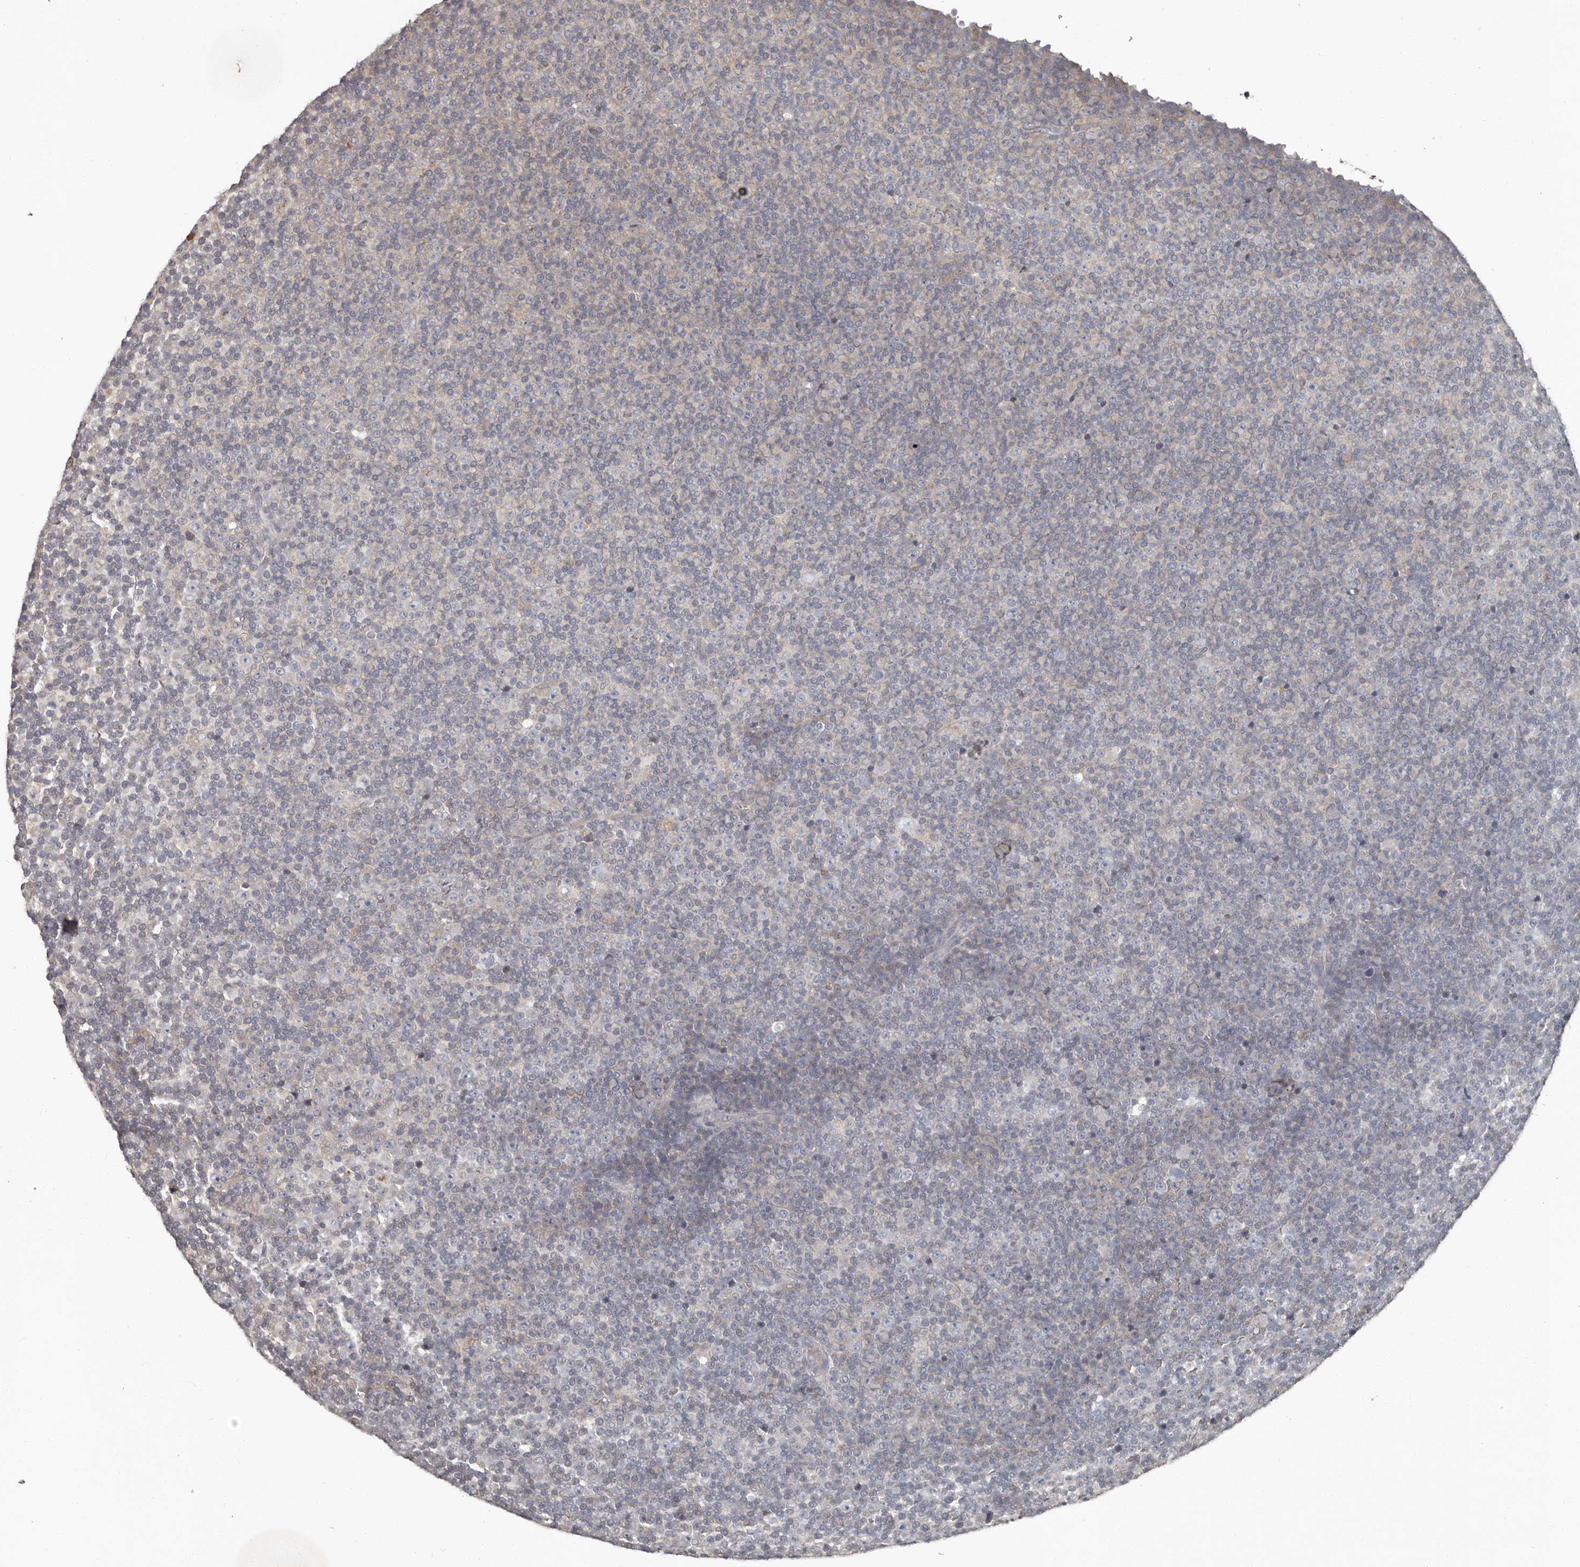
{"staining": {"intensity": "negative", "quantity": "none", "location": "none"}, "tissue": "lymphoma", "cell_type": "Tumor cells", "image_type": "cancer", "snomed": [{"axis": "morphology", "description": "Malignant lymphoma, non-Hodgkin's type, Low grade"}, {"axis": "topography", "description": "Lymph node"}], "caption": "There is no significant positivity in tumor cells of lymphoma.", "gene": "CA6", "patient": {"sex": "female", "age": 67}}